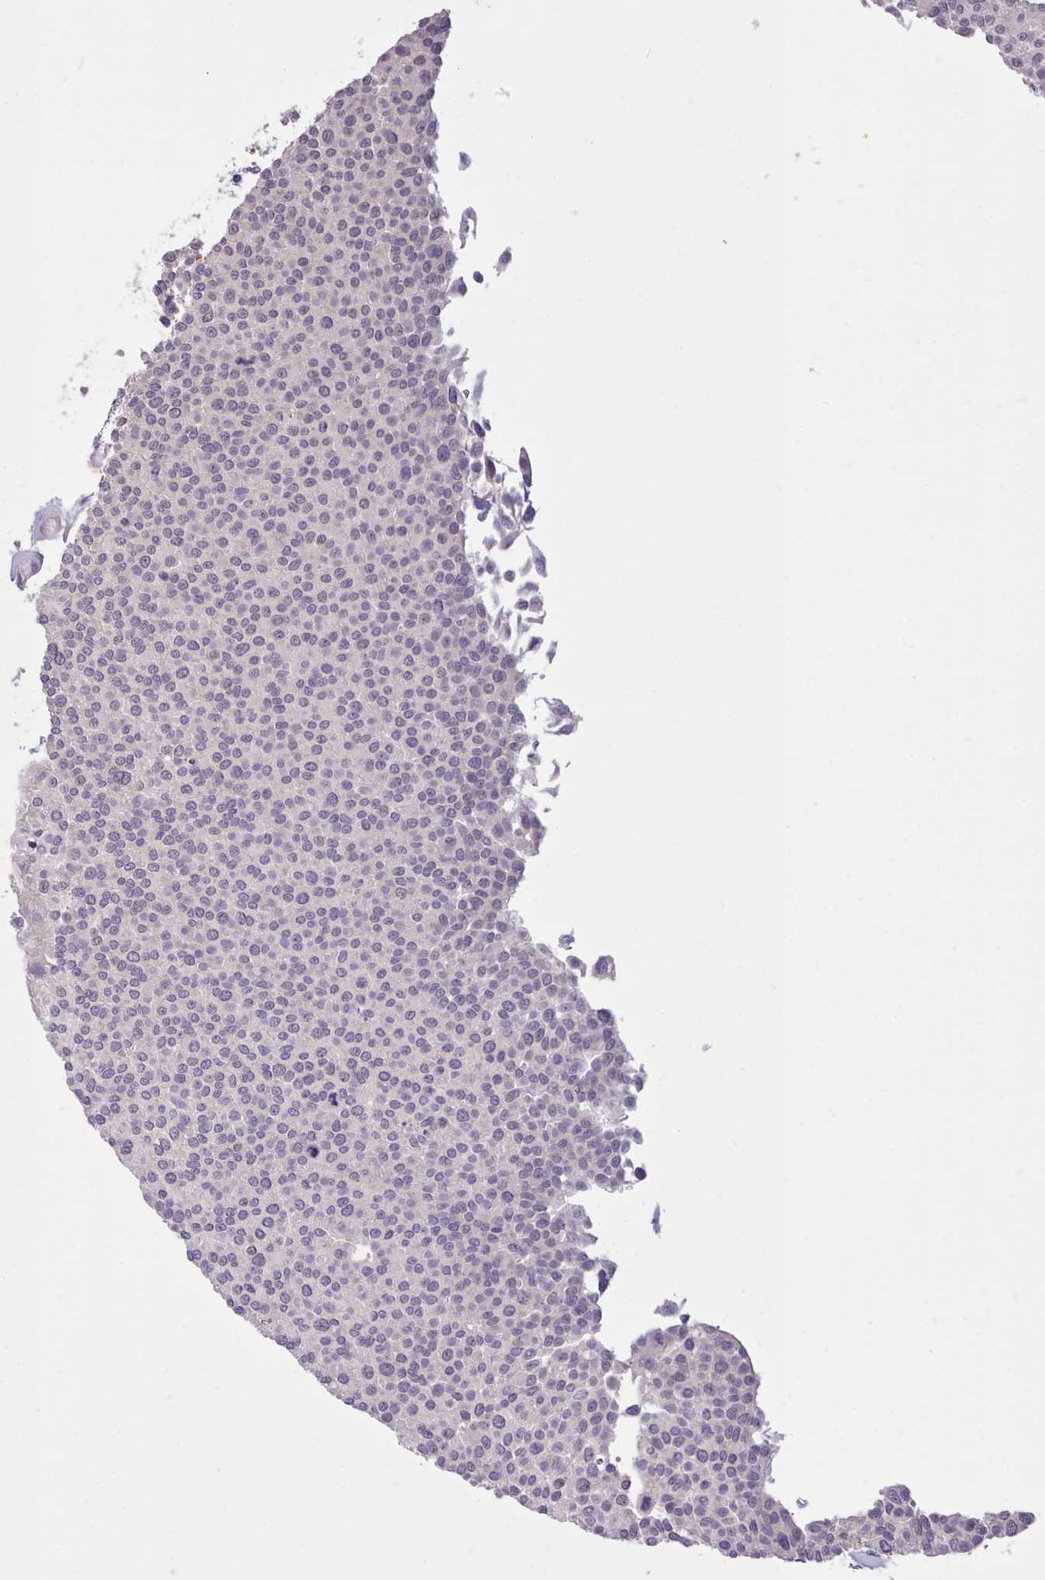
{"staining": {"intensity": "negative", "quantity": "none", "location": "none"}, "tissue": "urothelial cancer", "cell_type": "Tumor cells", "image_type": "cancer", "snomed": [{"axis": "morphology", "description": "Urothelial carcinoma, NOS"}, {"axis": "topography", "description": "Urinary bladder"}], "caption": "Tumor cells are negative for brown protein staining in transitional cell carcinoma.", "gene": "ZNF607", "patient": {"sex": "male", "age": 55}}